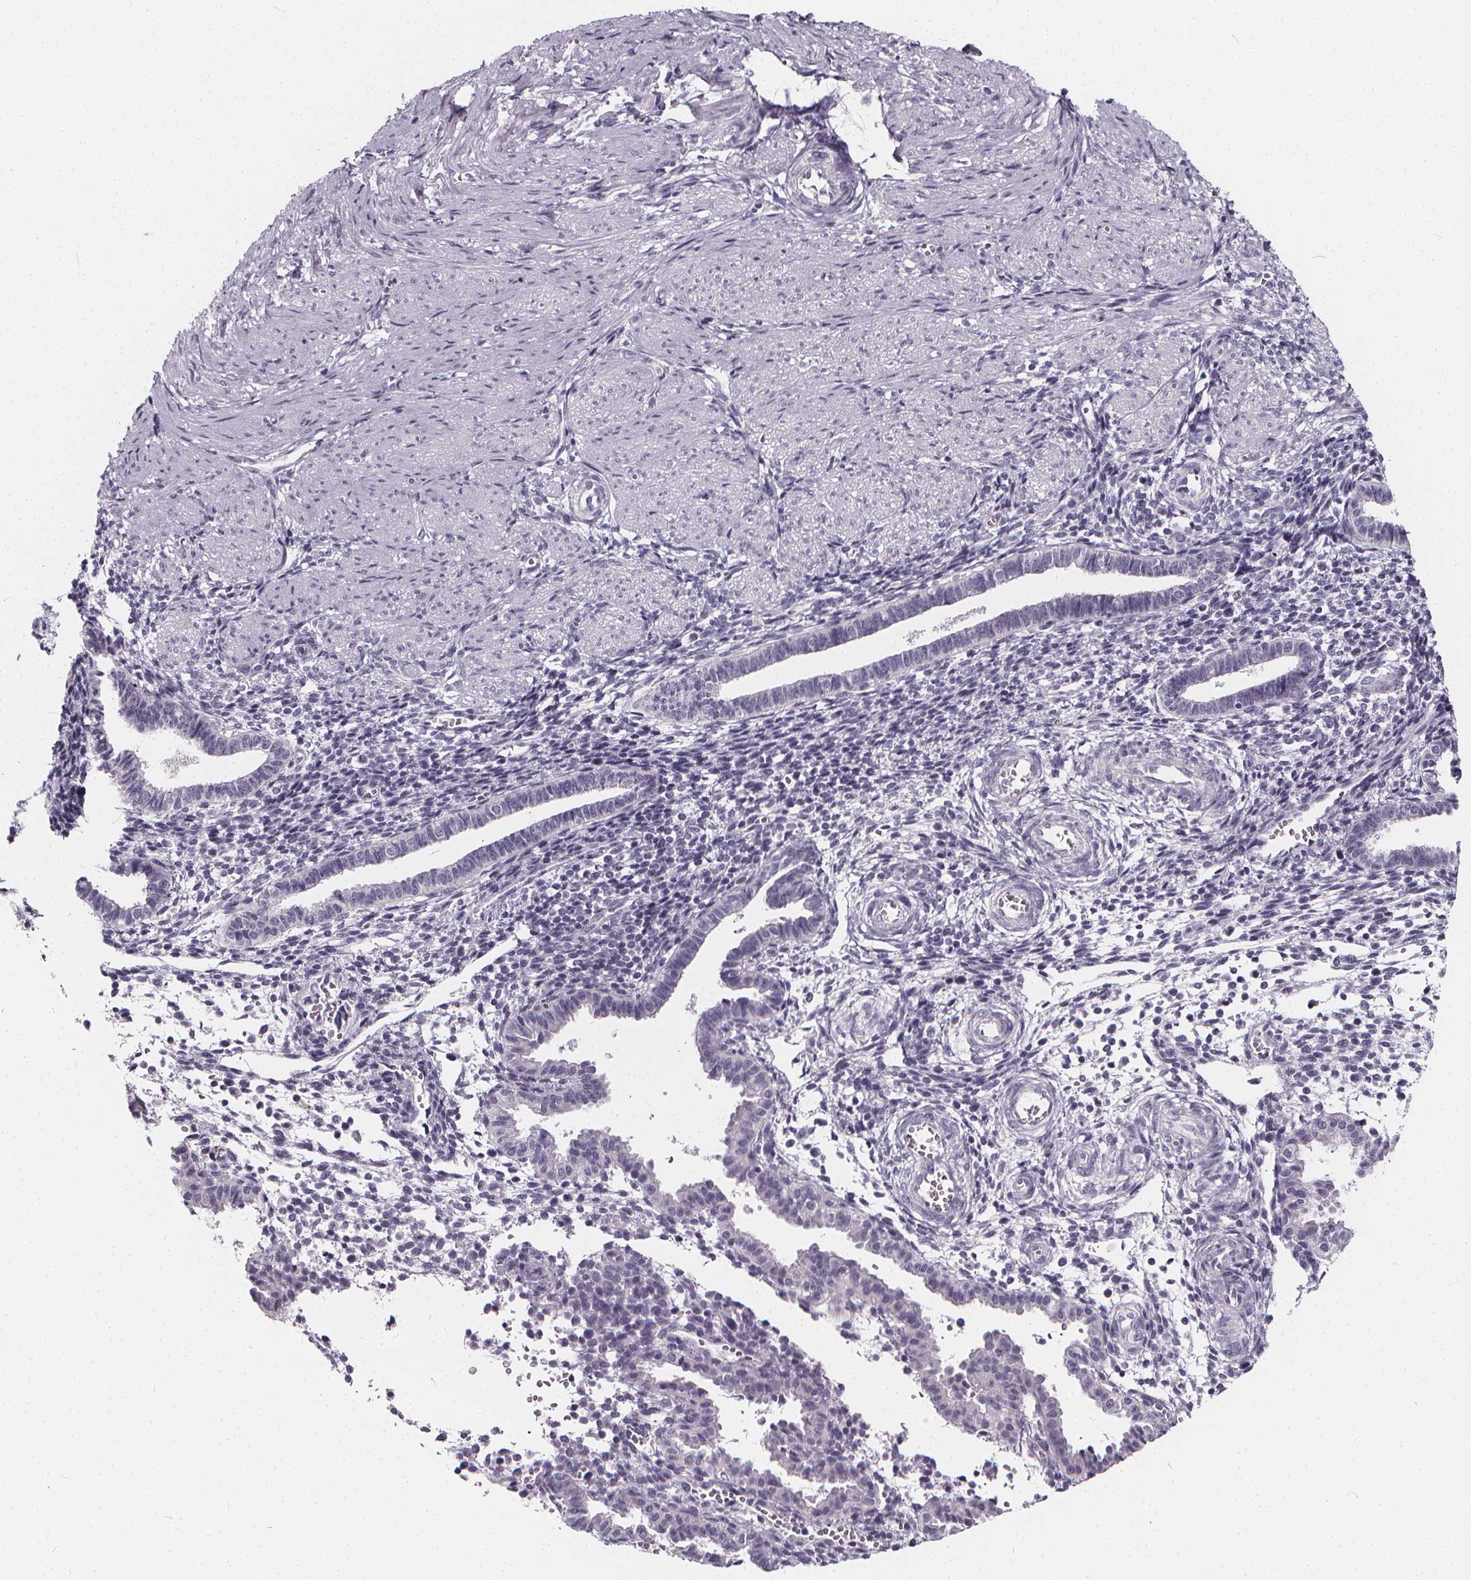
{"staining": {"intensity": "negative", "quantity": "none", "location": "none"}, "tissue": "endometrium", "cell_type": "Cells in endometrial stroma", "image_type": "normal", "snomed": [{"axis": "morphology", "description": "Normal tissue, NOS"}, {"axis": "topography", "description": "Endometrium"}], "caption": "High magnification brightfield microscopy of unremarkable endometrium stained with DAB (3,3'-diaminobenzidine) (brown) and counterstained with hematoxylin (blue): cells in endometrial stroma show no significant staining. The staining was performed using DAB to visualize the protein expression in brown, while the nuclei were stained in blue with hematoxylin (Magnification: 20x).", "gene": "SPEF2", "patient": {"sex": "female", "age": 37}}